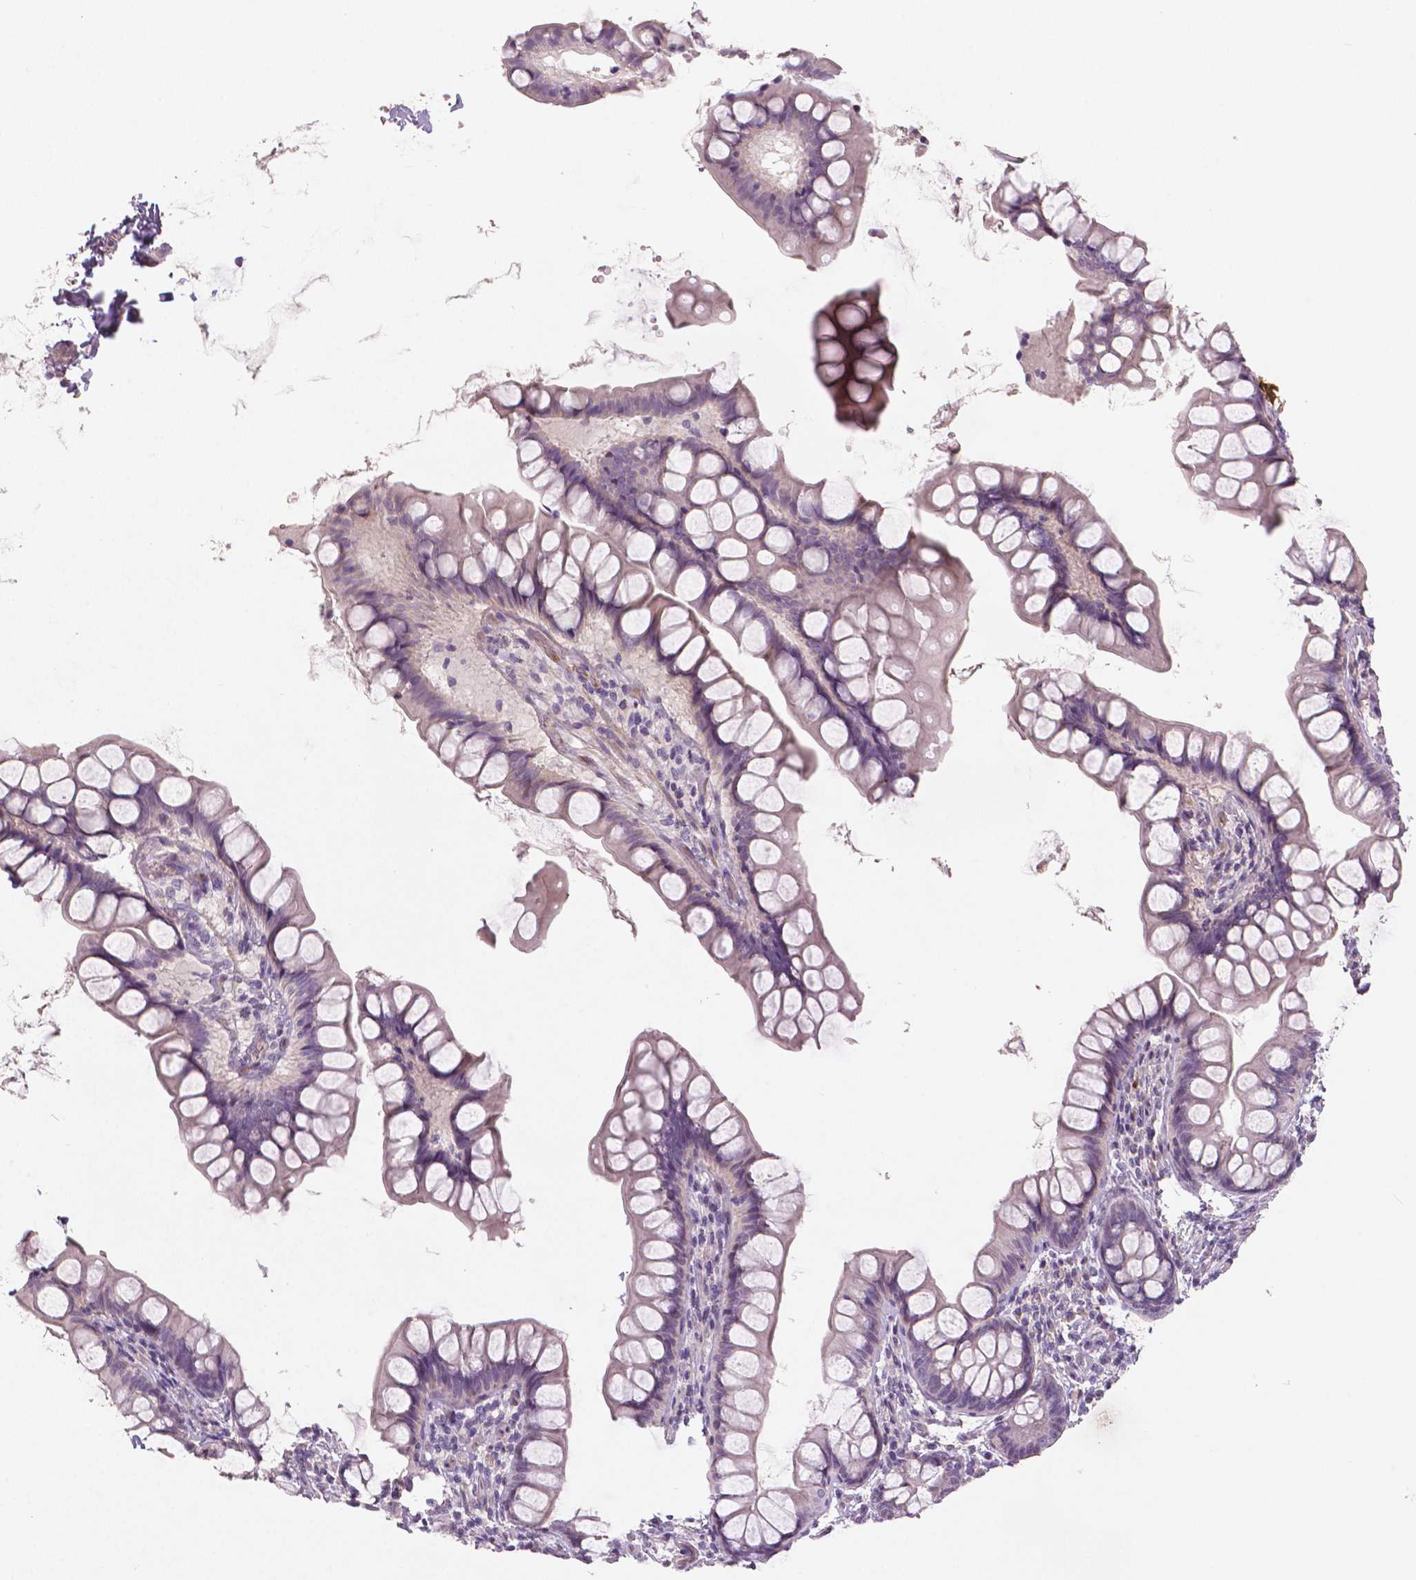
{"staining": {"intensity": "negative", "quantity": "none", "location": "none"}, "tissue": "small intestine", "cell_type": "Glandular cells", "image_type": "normal", "snomed": [{"axis": "morphology", "description": "Normal tissue, NOS"}, {"axis": "topography", "description": "Small intestine"}], "caption": "Immunohistochemistry micrograph of benign human small intestine stained for a protein (brown), which demonstrates no positivity in glandular cells.", "gene": "FLT1", "patient": {"sex": "male", "age": 70}}